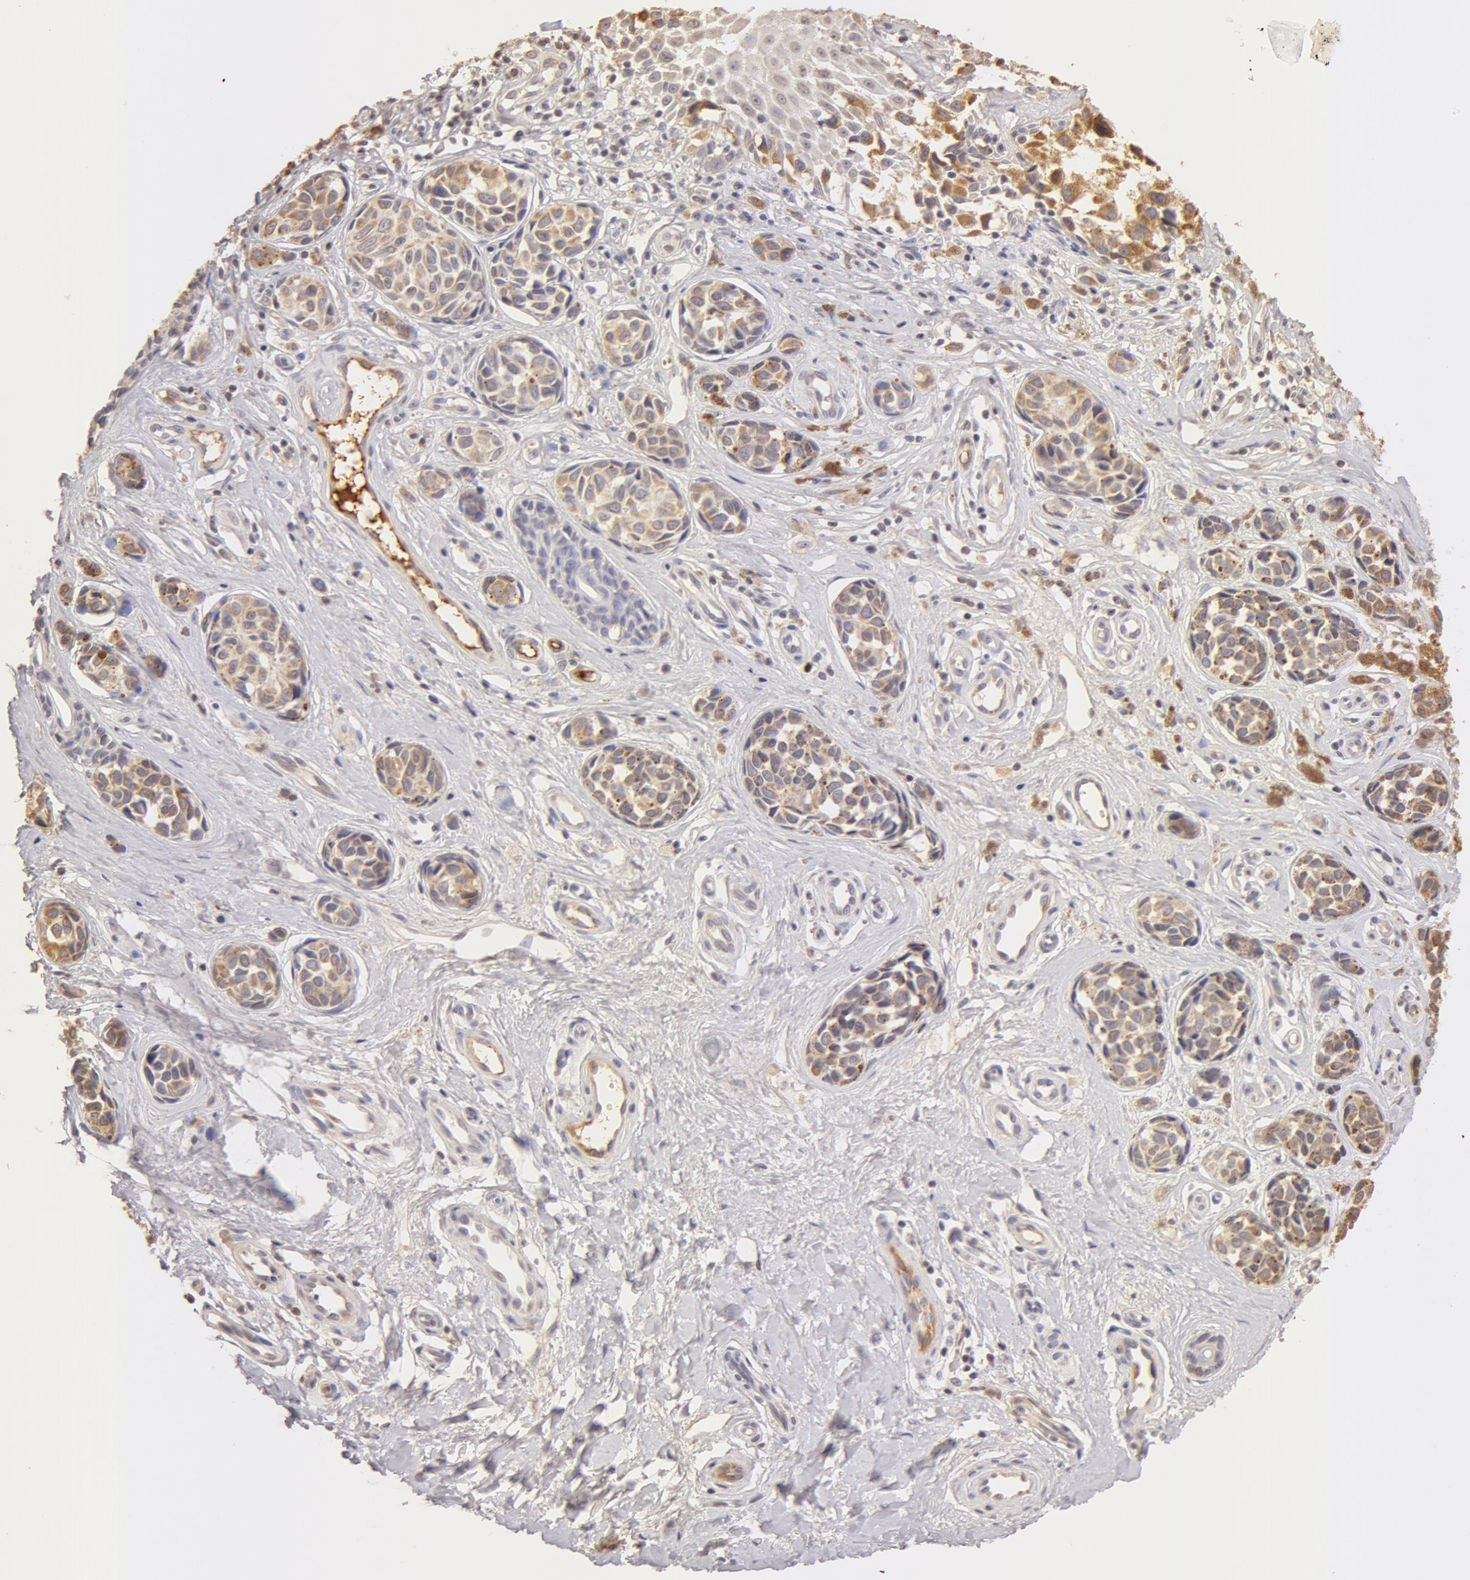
{"staining": {"intensity": "weak", "quantity": ">75%", "location": "cytoplasmic/membranous"}, "tissue": "melanoma", "cell_type": "Tumor cells", "image_type": "cancer", "snomed": [{"axis": "morphology", "description": "Malignant melanoma, NOS"}, {"axis": "topography", "description": "Skin"}], "caption": "Immunohistochemical staining of human malignant melanoma reveals low levels of weak cytoplasmic/membranous protein staining in approximately >75% of tumor cells. The staining was performed using DAB to visualize the protein expression in brown, while the nuclei were stained in blue with hematoxylin (Magnification: 20x).", "gene": "TF", "patient": {"sex": "male", "age": 79}}